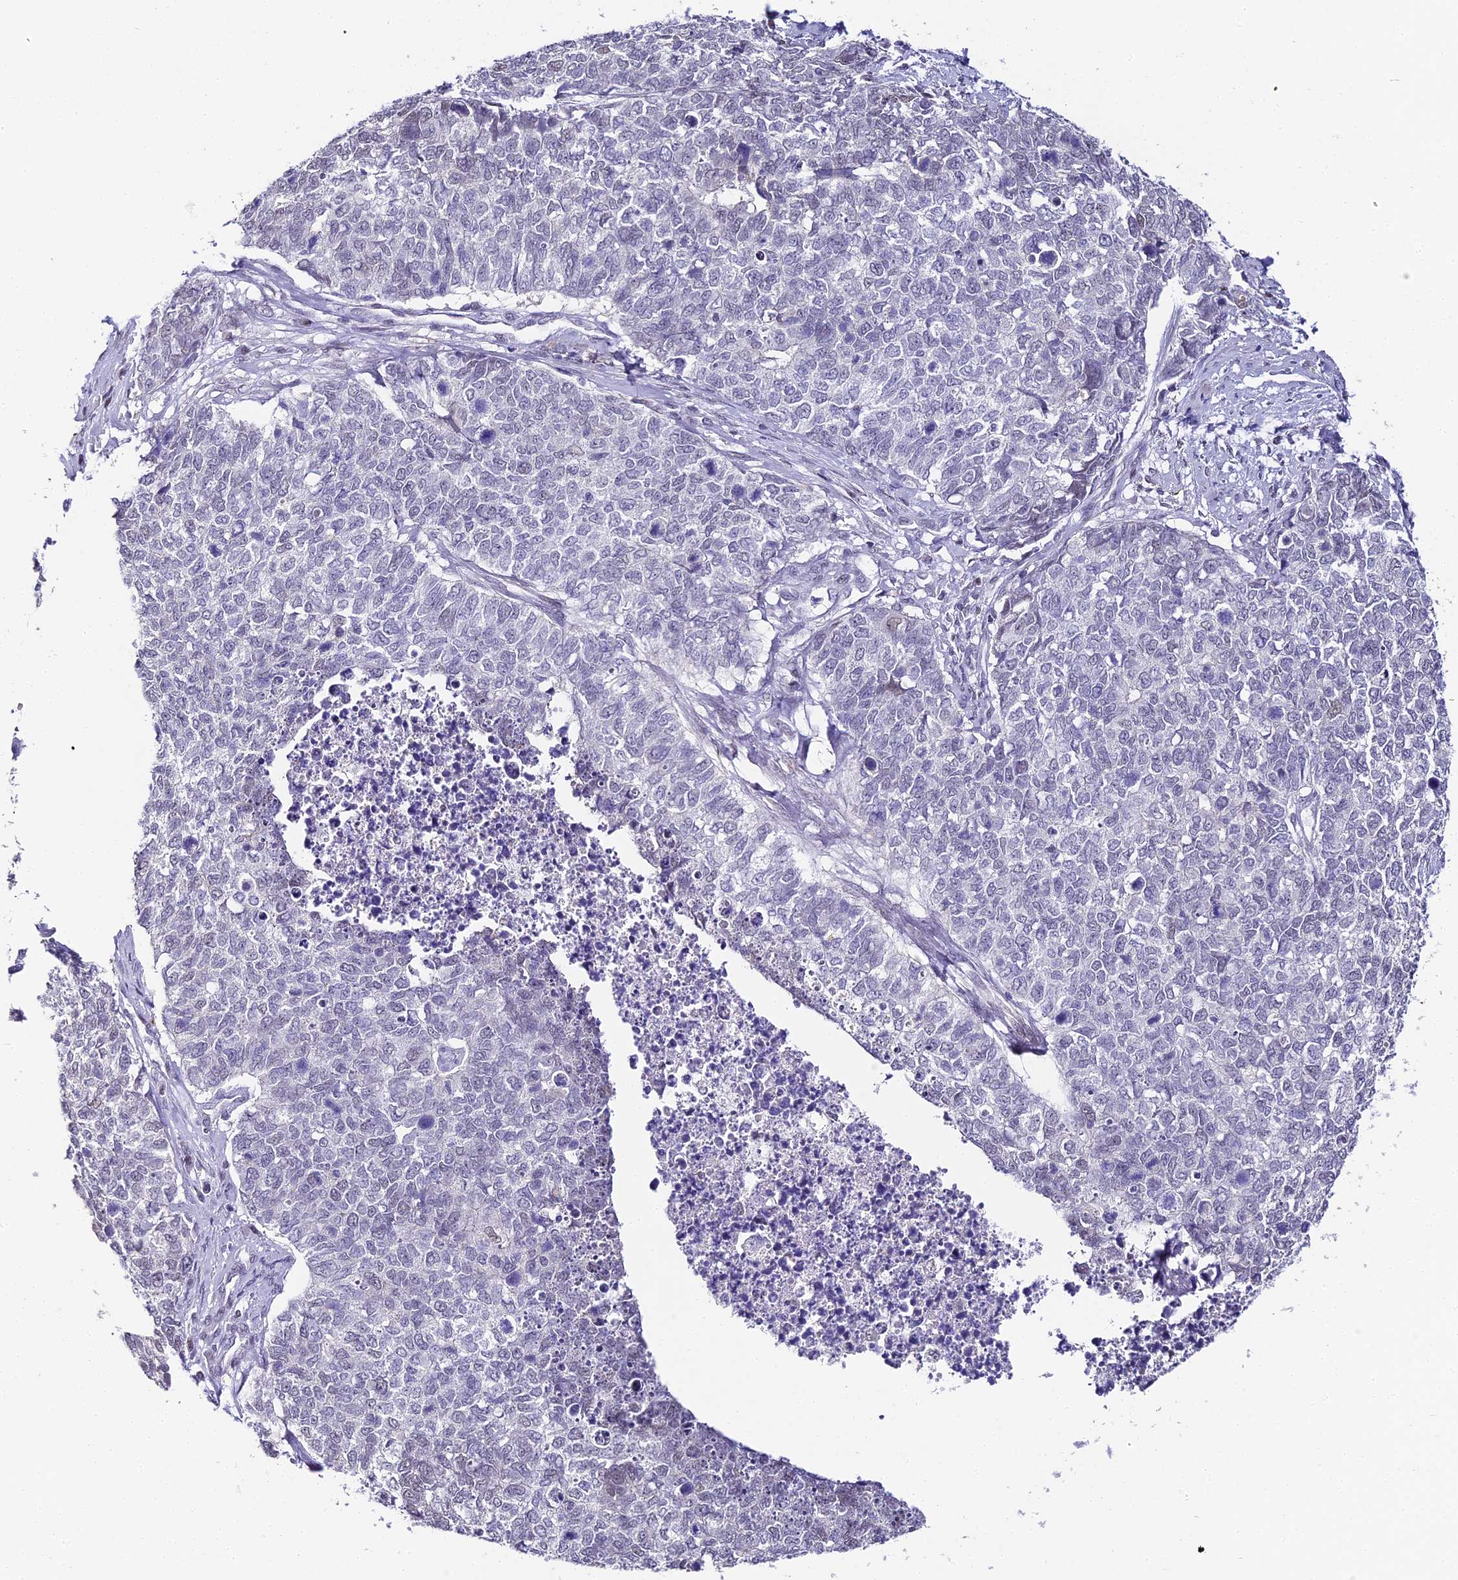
{"staining": {"intensity": "negative", "quantity": "none", "location": "none"}, "tissue": "cervical cancer", "cell_type": "Tumor cells", "image_type": "cancer", "snomed": [{"axis": "morphology", "description": "Squamous cell carcinoma, NOS"}, {"axis": "topography", "description": "Cervix"}], "caption": "This is an IHC micrograph of squamous cell carcinoma (cervical). There is no positivity in tumor cells.", "gene": "ABHD14A-ACY1", "patient": {"sex": "female", "age": 63}}